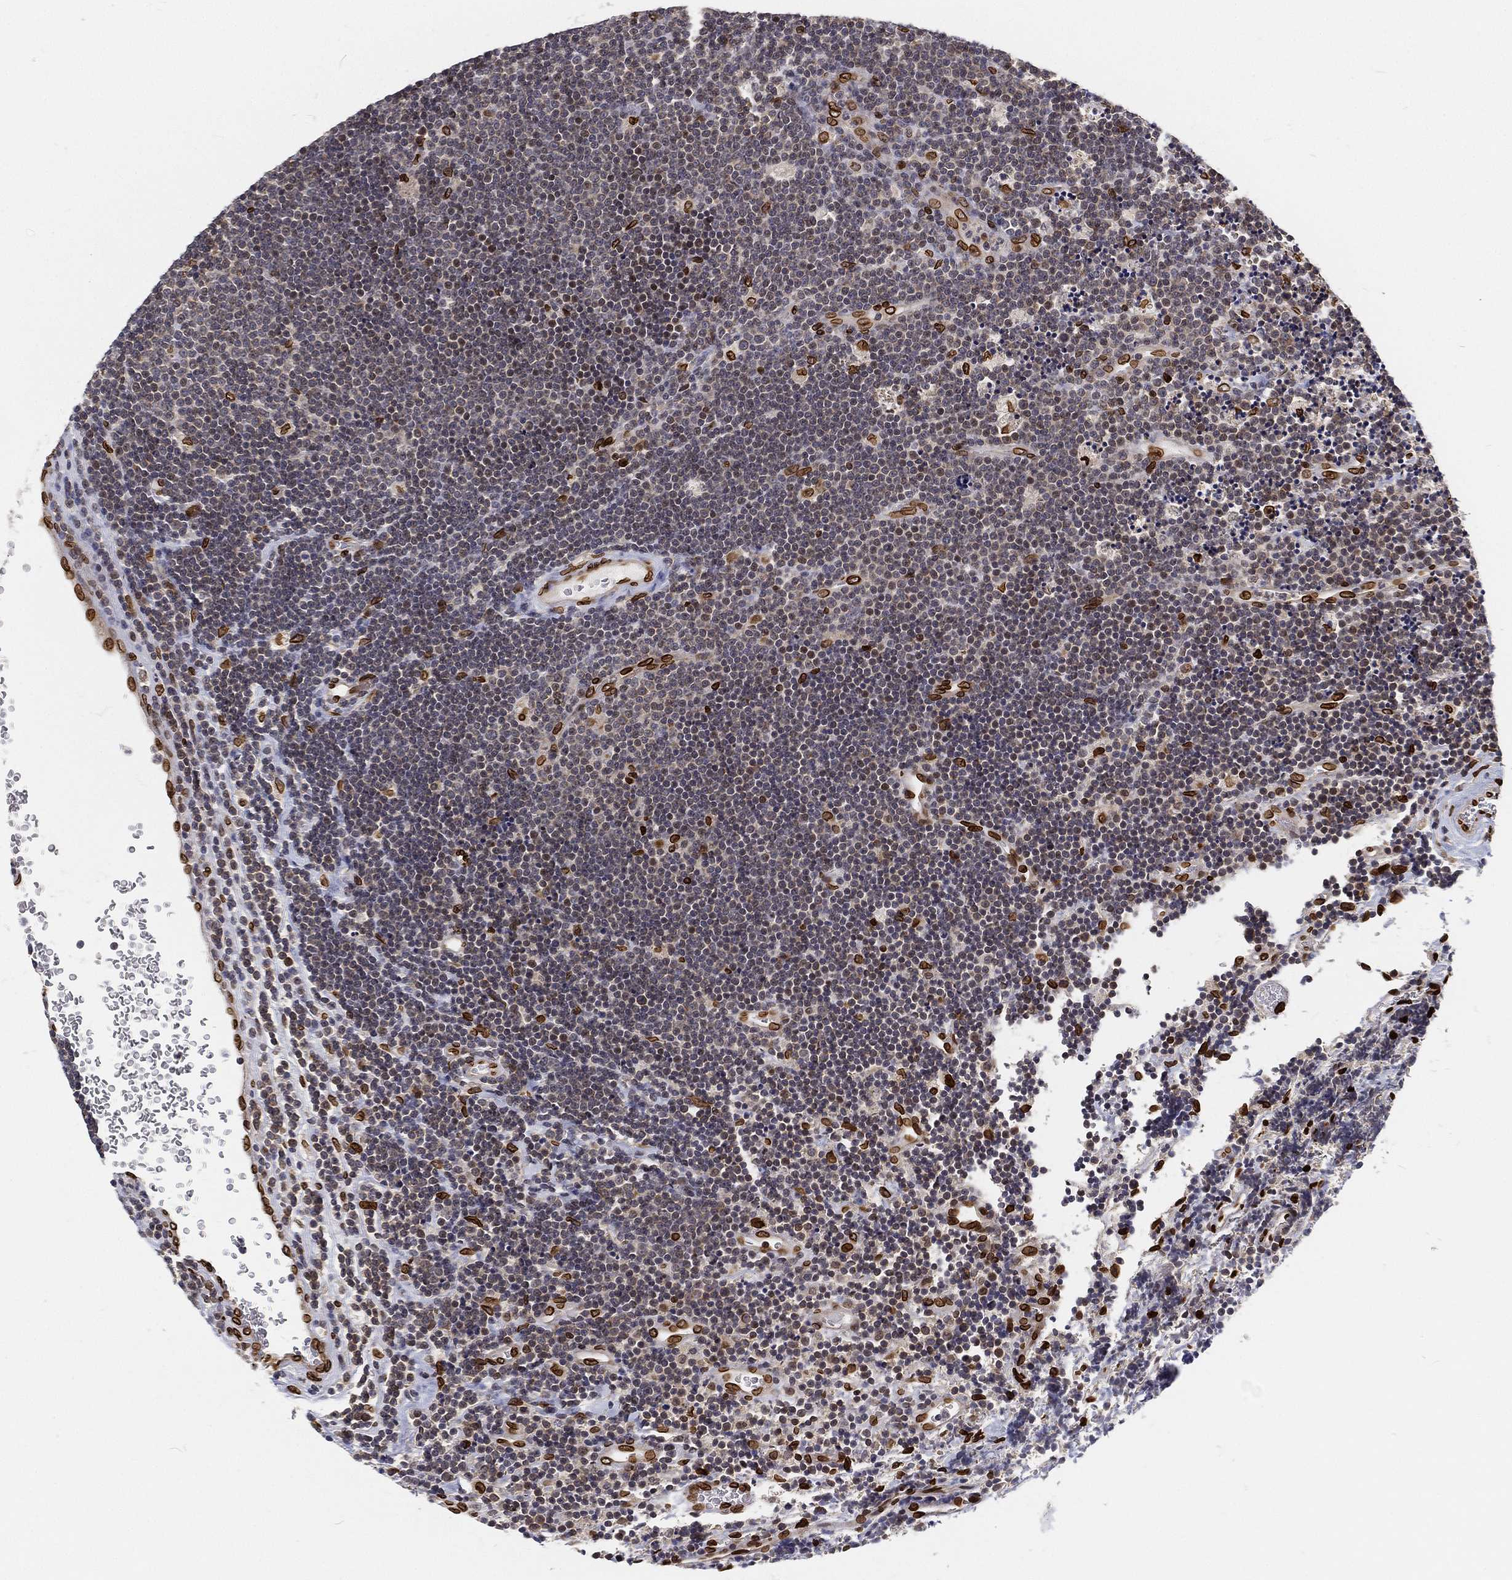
{"staining": {"intensity": "strong", "quantity": "<25%", "location": "cytoplasmic/membranous,nuclear"}, "tissue": "lymphoma", "cell_type": "Tumor cells", "image_type": "cancer", "snomed": [{"axis": "morphology", "description": "Malignant lymphoma, non-Hodgkin's type, Low grade"}, {"axis": "topography", "description": "Brain"}], "caption": "An immunohistochemistry (IHC) micrograph of tumor tissue is shown. Protein staining in brown labels strong cytoplasmic/membranous and nuclear positivity in low-grade malignant lymphoma, non-Hodgkin's type within tumor cells.", "gene": "PALB2", "patient": {"sex": "female", "age": 66}}